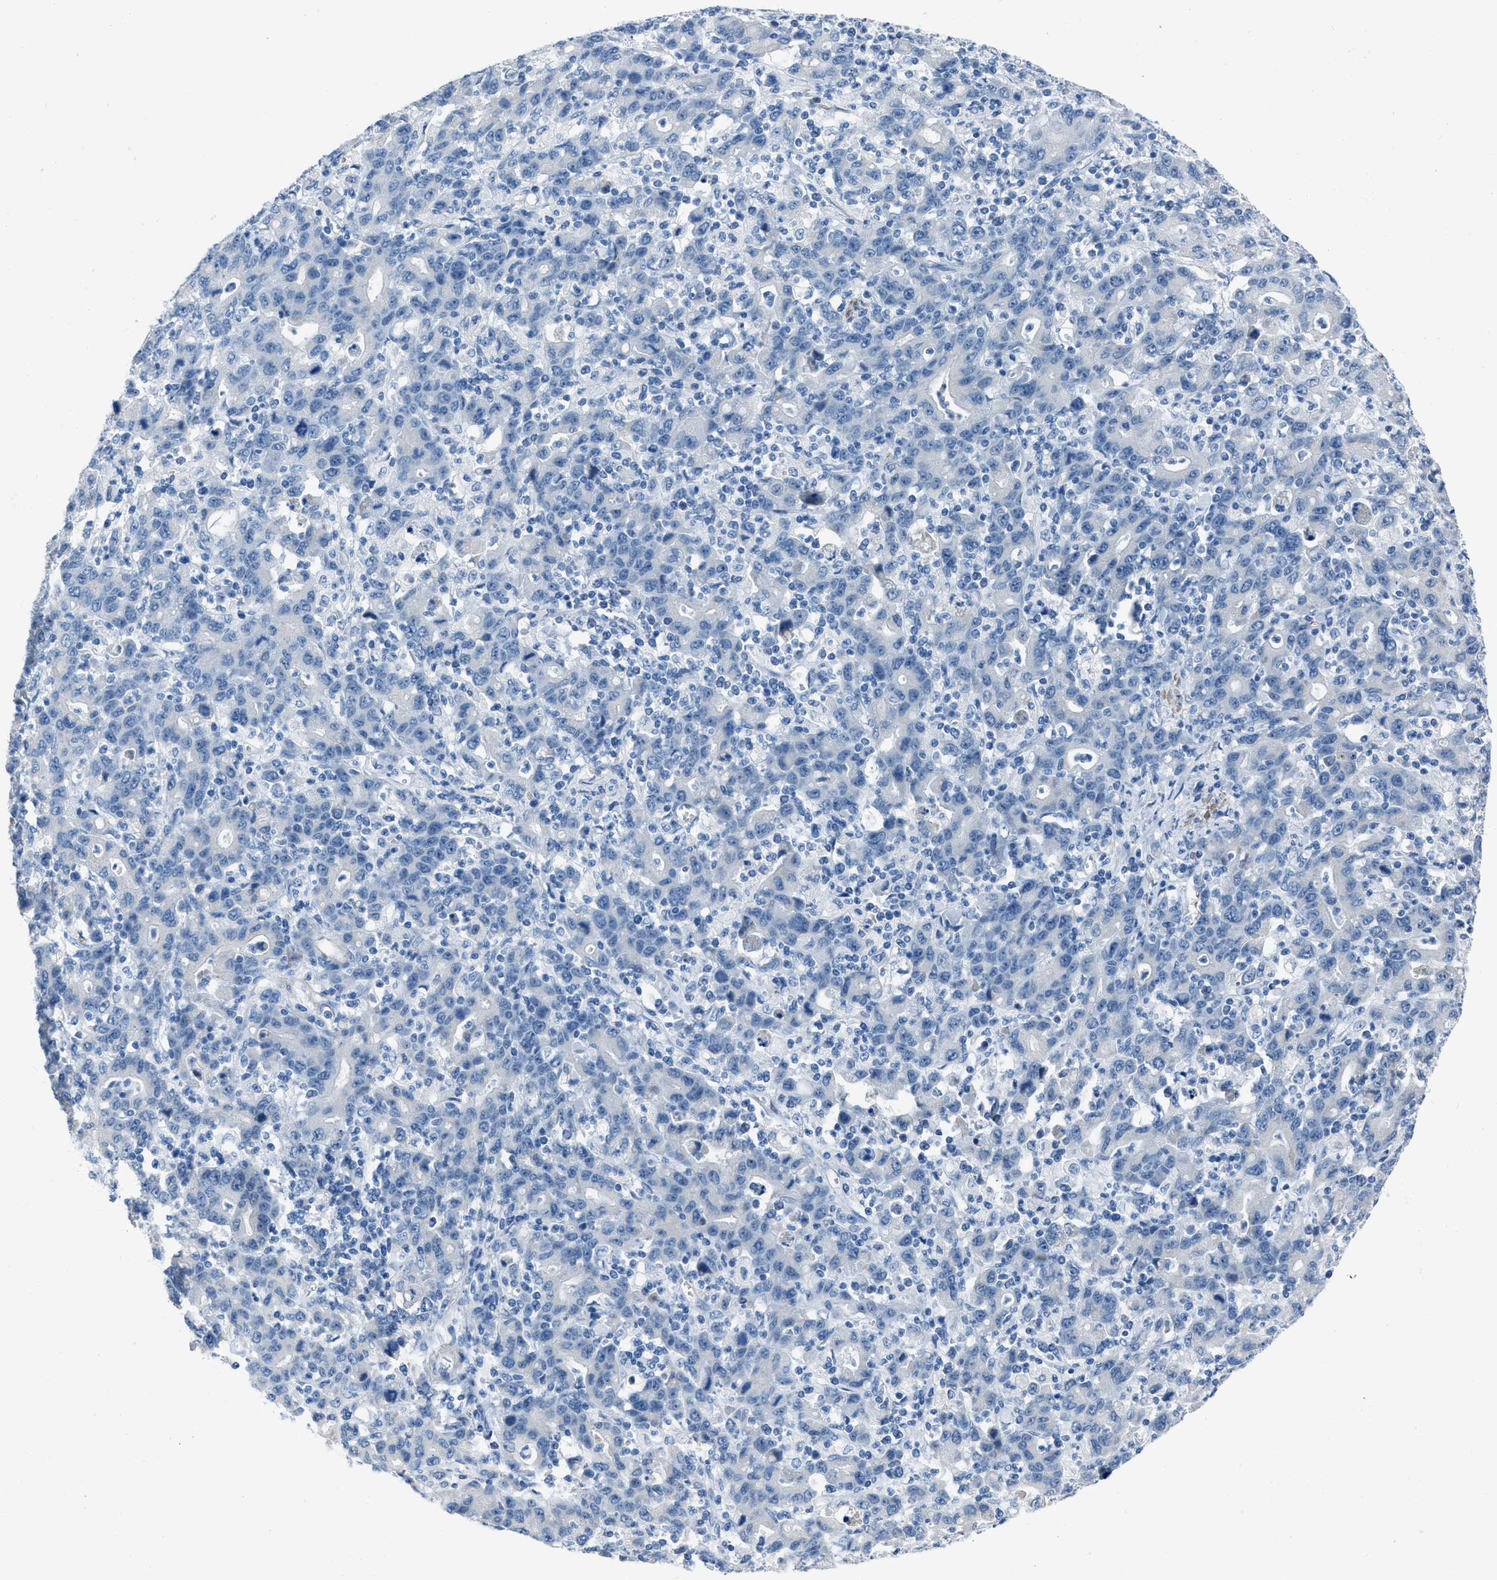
{"staining": {"intensity": "negative", "quantity": "none", "location": "none"}, "tissue": "stomach cancer", "cell_type": "Tumor cells", "image_type": "cancer", "snomed": [{"axis": "morphology", "description": "Adenocarcinoma, NOS"}, {"axis": "topography", "description": "Stomach, upper"}], "caption": "DAB immunohistochemical staining of human stomach cancer reveals no significant positivity in tumor cells.", "gene": "SPATC1L", "patient": {"sex": "male", "age": 69}}